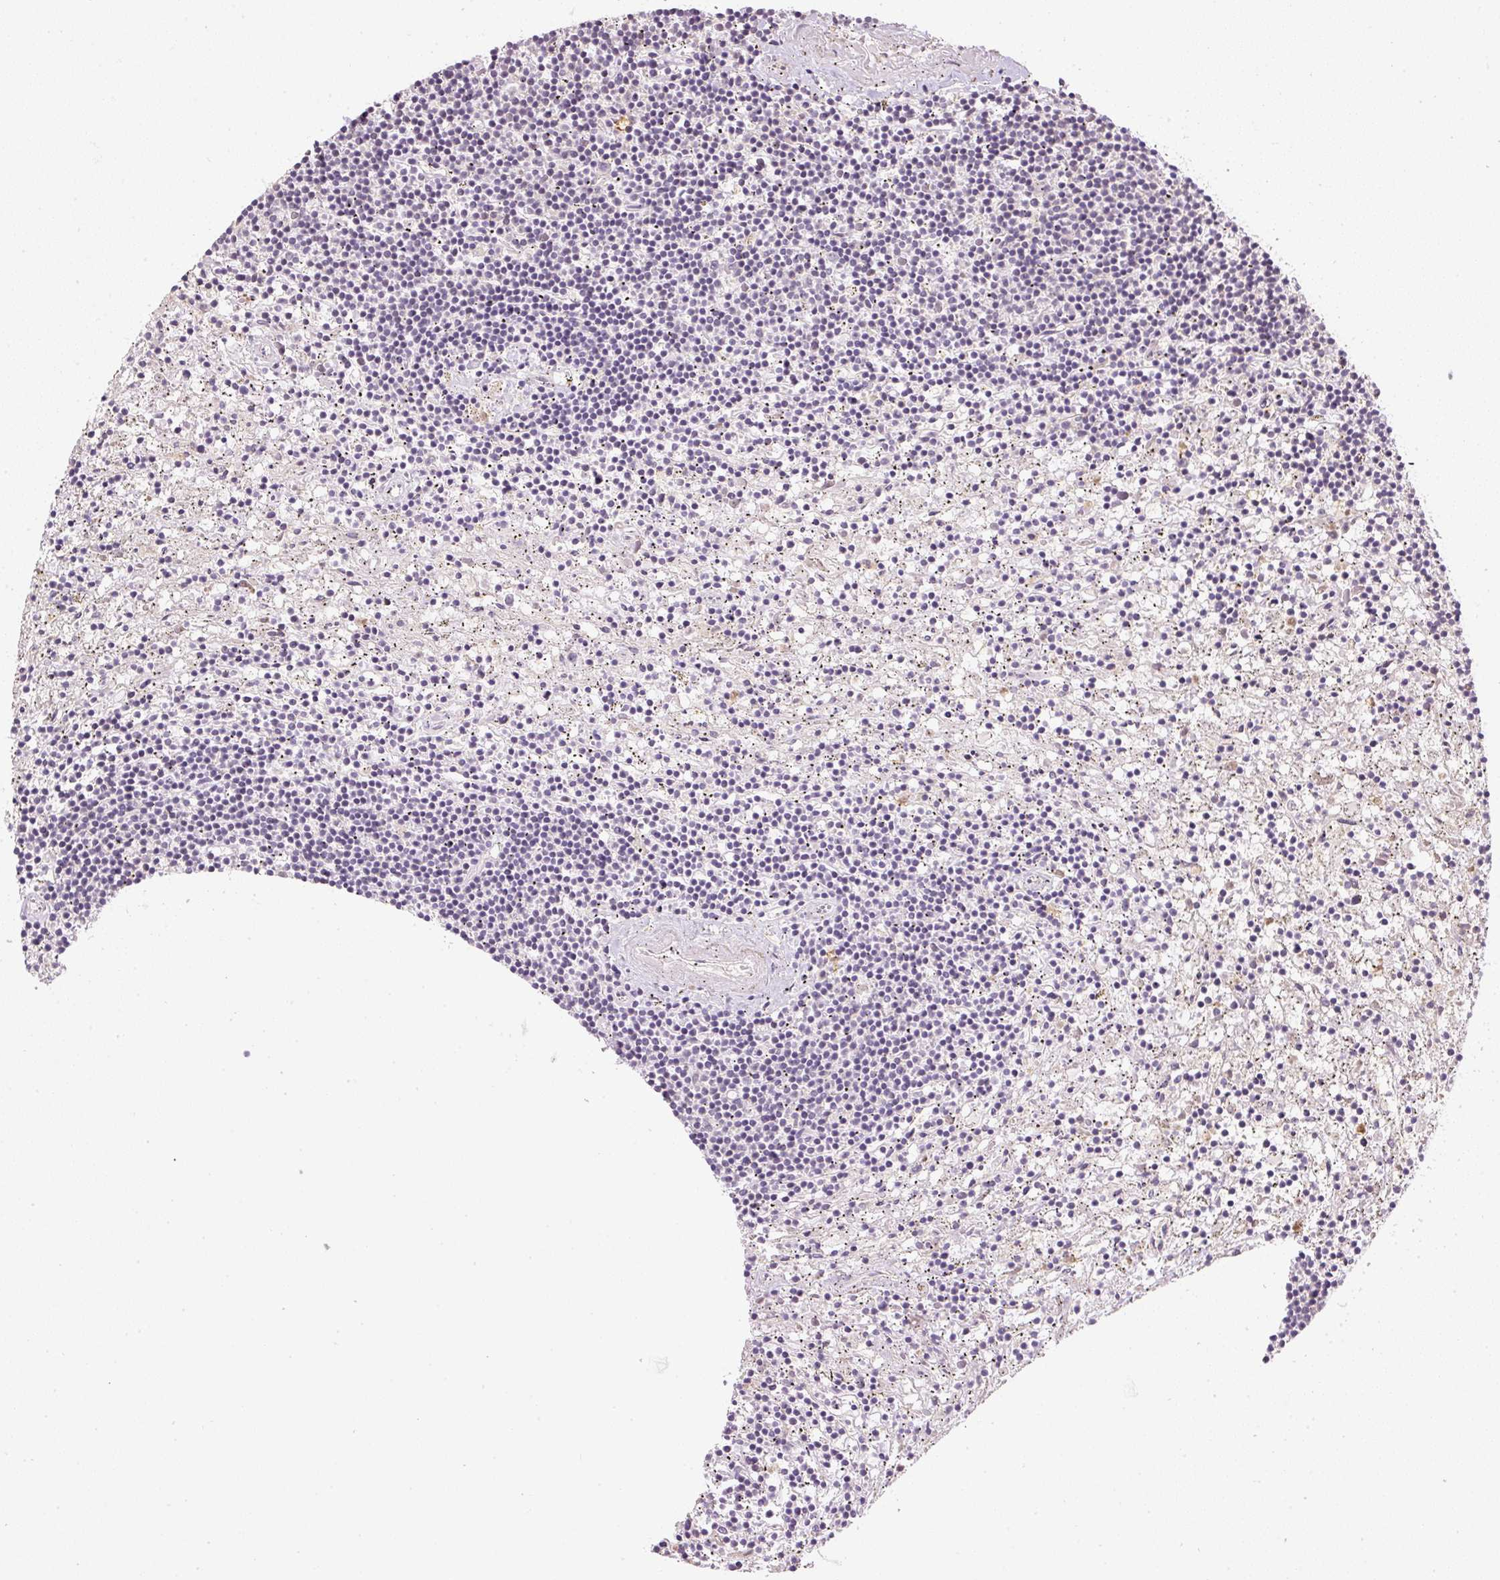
{"staining": {"intensity": "negative", "quantity": "none", "location": "none"}, "tissue": "lymphoma", "cell_type": "Tumor cells", "image_type": "cancer", "snomed": [{"axis": "morphology", "description": "Malignant lymphoma, non-Hodgkin's type, Low grade"}, {"axis": "topography", "description": "Spleen"}], "caption": "IHC micrograph of malignant lymphoma, non-Hodgkin's type (low-grade) stained for a protein (brown), which displays no expression in tumor cells. (Brightfield microscopy of DAB immunohistochemistry (IHC) at high magnification).", "gene": "CTTNBP2", "patient": {"sex": "male", "age": 76}}